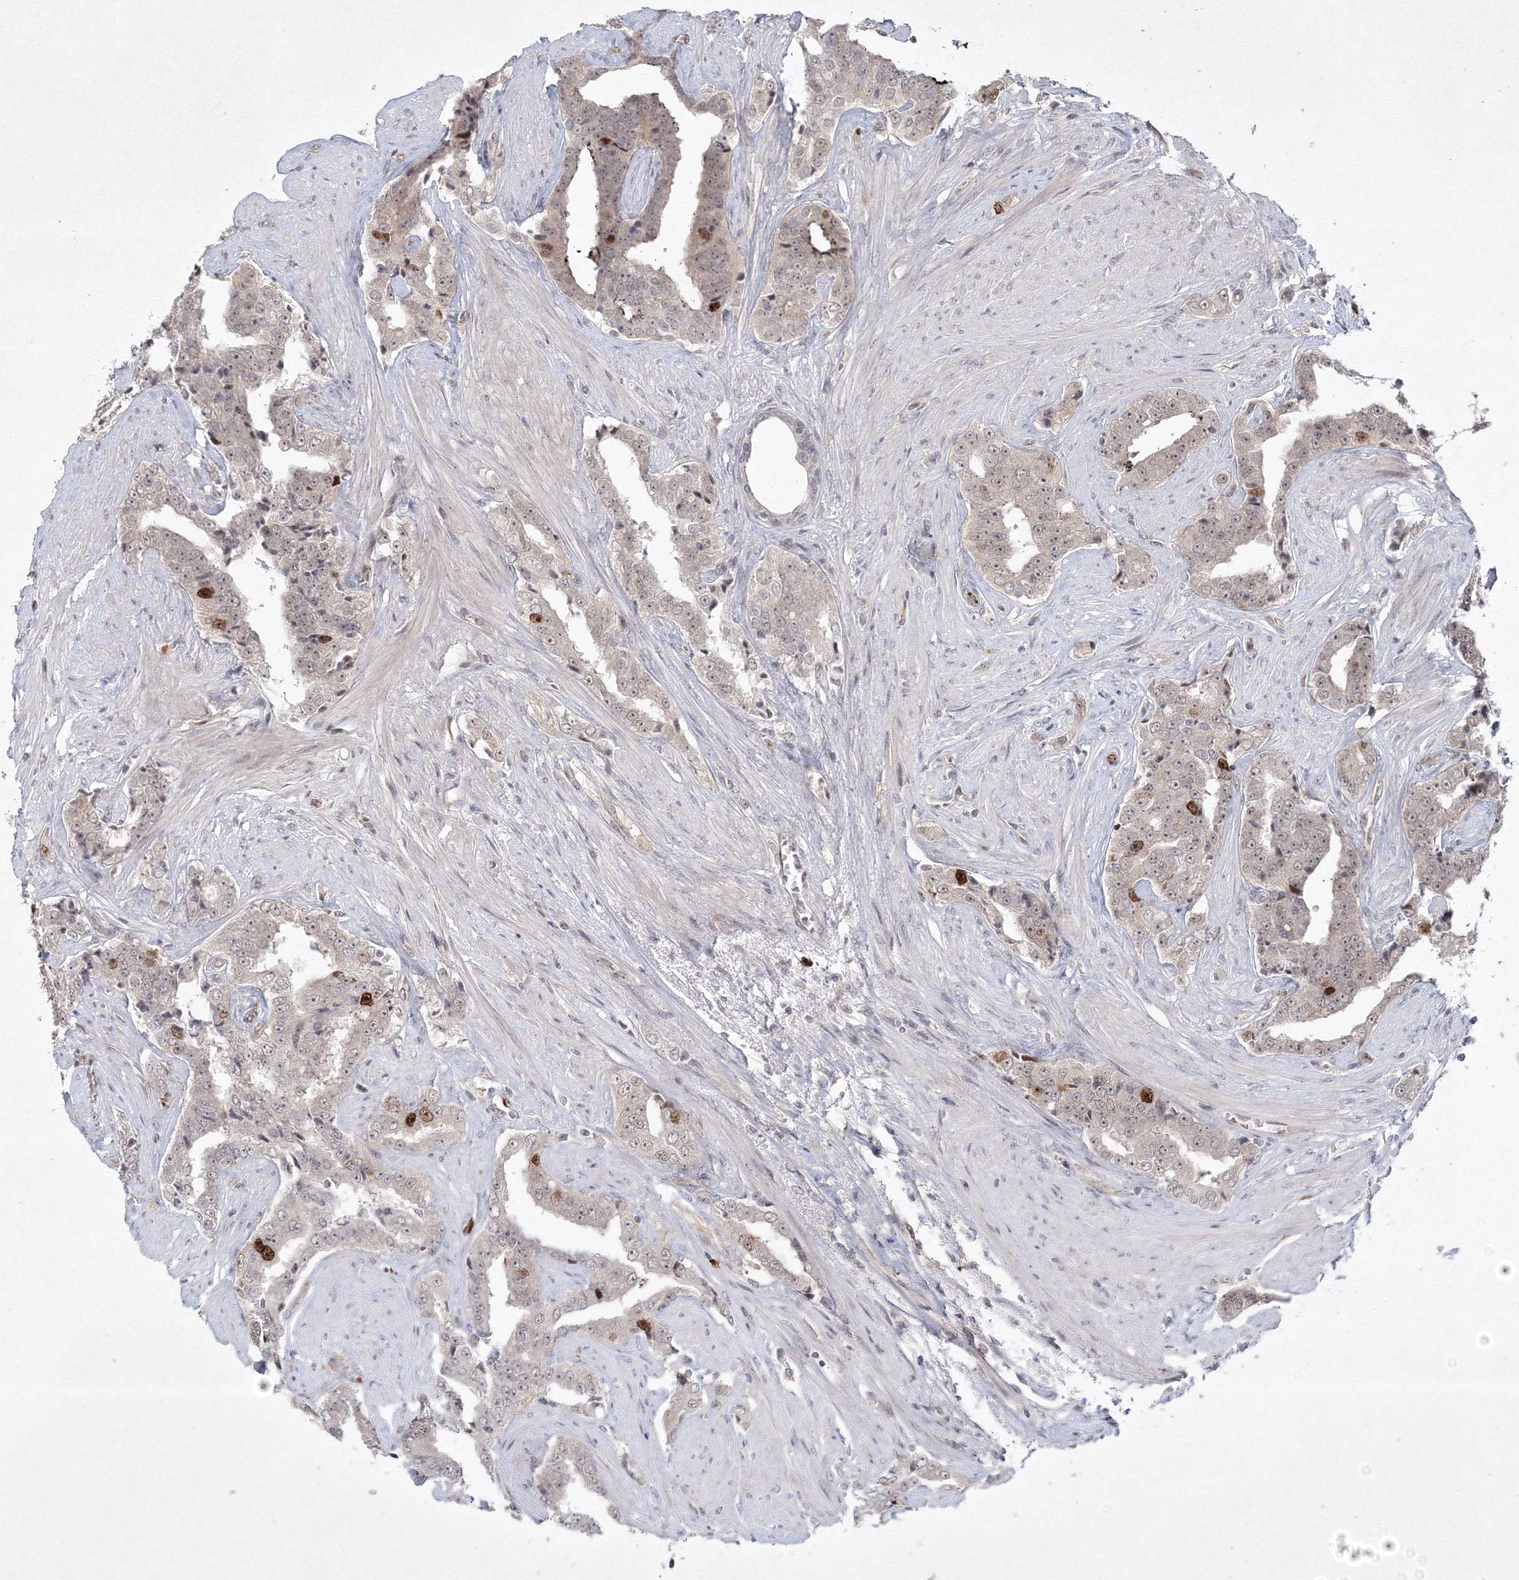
{"staining": {"intensity": "moderate", "quantity": "<25%", "location": "nuclear"}, "tissue": "prostate cancer", "cell_type": "Tumor cells", "image_type": "cancer", "snomed": [{"axis": "morphology", "description": "Adenocarcinoma, High grade"}, {"axis": "topography", "description": "Prostate"}], "caption": "A micrograph of human prostate adenocarcinoma (high-grade) stained for a protein shows moderate nuclear brown staining in tumor cells.", "gene": "KIF20A", "patient": {"sex": "male", "age": 71}}